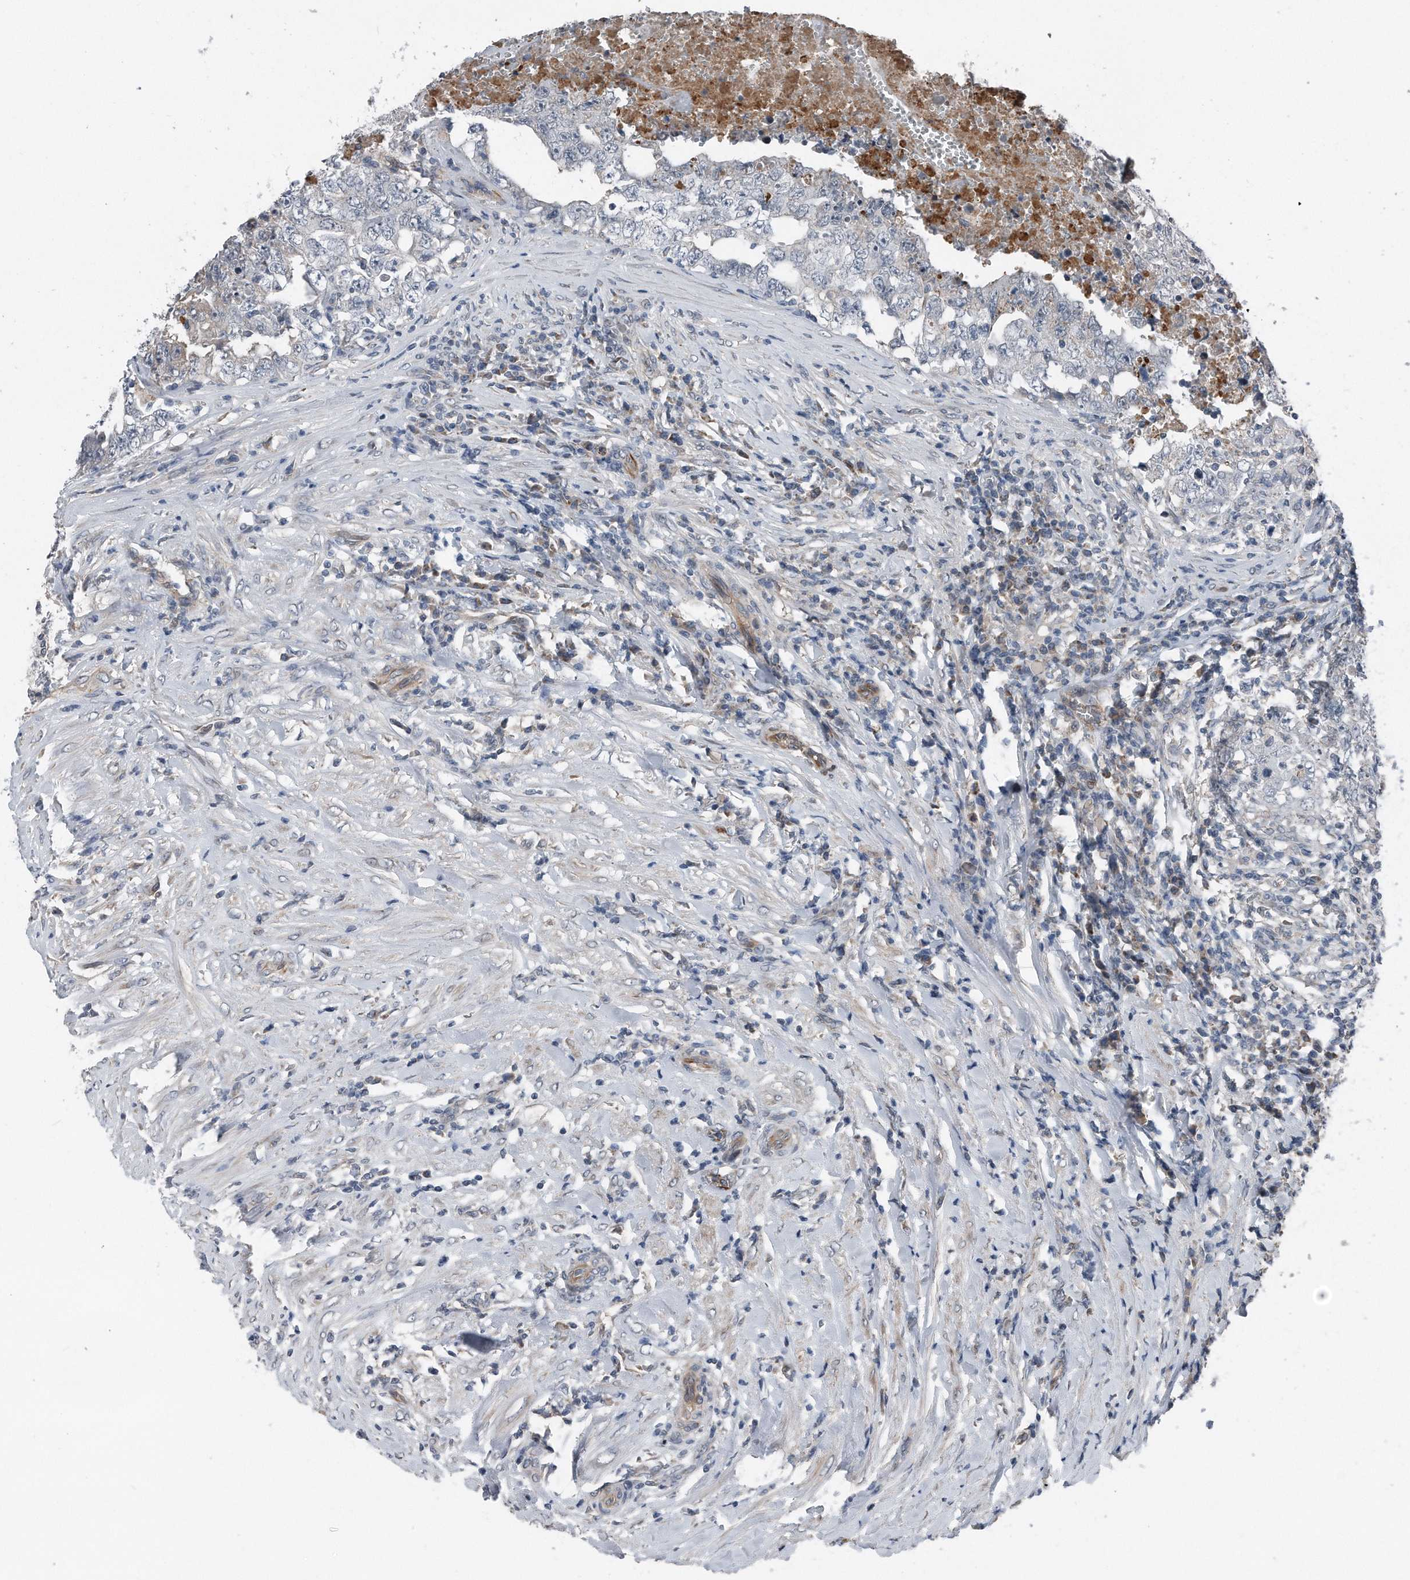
{"staining": {"intensity": "negative", "quantity": "none", "location": "none"}, "tissue": "testis cancer", "cell_type": "Tumor cells", "image_type": "cancer", "snomed": [{"axis": "morphology", "description": "Carcinoma, Embryonal, NOS"}, {"axis": "topography", "description": "Testis"}], "caption": "Protein analysis of embryonal carcinoma (testis) shows no significant staining in tumor cells. (Immunohistochemistry (ihc), brightfield microscopy, high magnification).", "gene": "DST", "patient": {"sex": "male", "age": 26}}